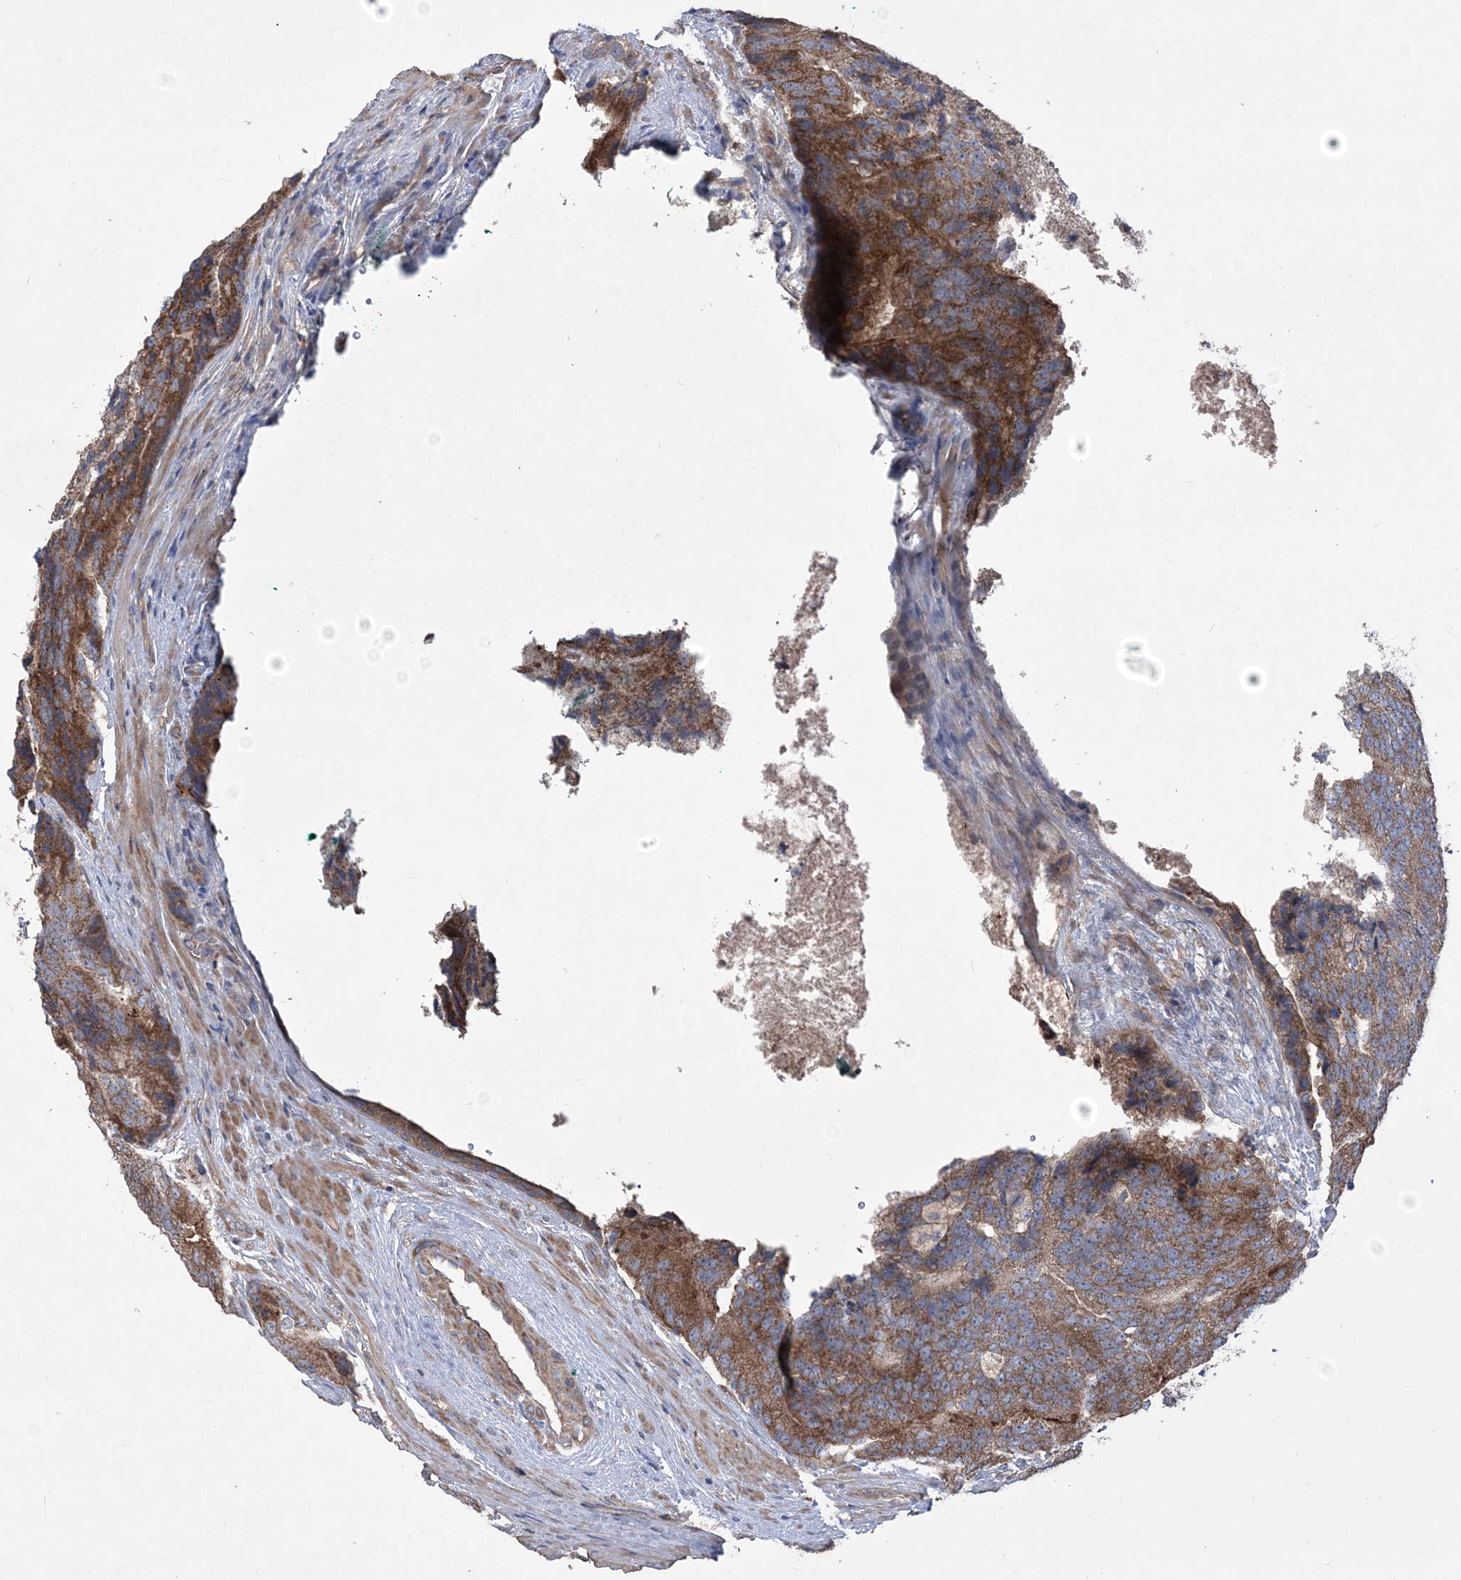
{"staining": {"intensity": "moderate", "quantity": ">75%", "location": "cytoplasmic/membranous"}, "tissue": "prostate cancer", "cell_type": "Tumor cells", "image_type": "cancer", "snomed": [{"axis": "morphology", "description": "Adenocarcinoma, High grade"}, {"axis": "topography", "description": "Prostate"}], "caption": "Prostate cancer stained for a protein (brown) displays moderate cytoplasmic/membranous positive expression in about >75% of tumor cells.", "gene": "MTRF1L", "patient": {"sex": "male", "age": 70}}